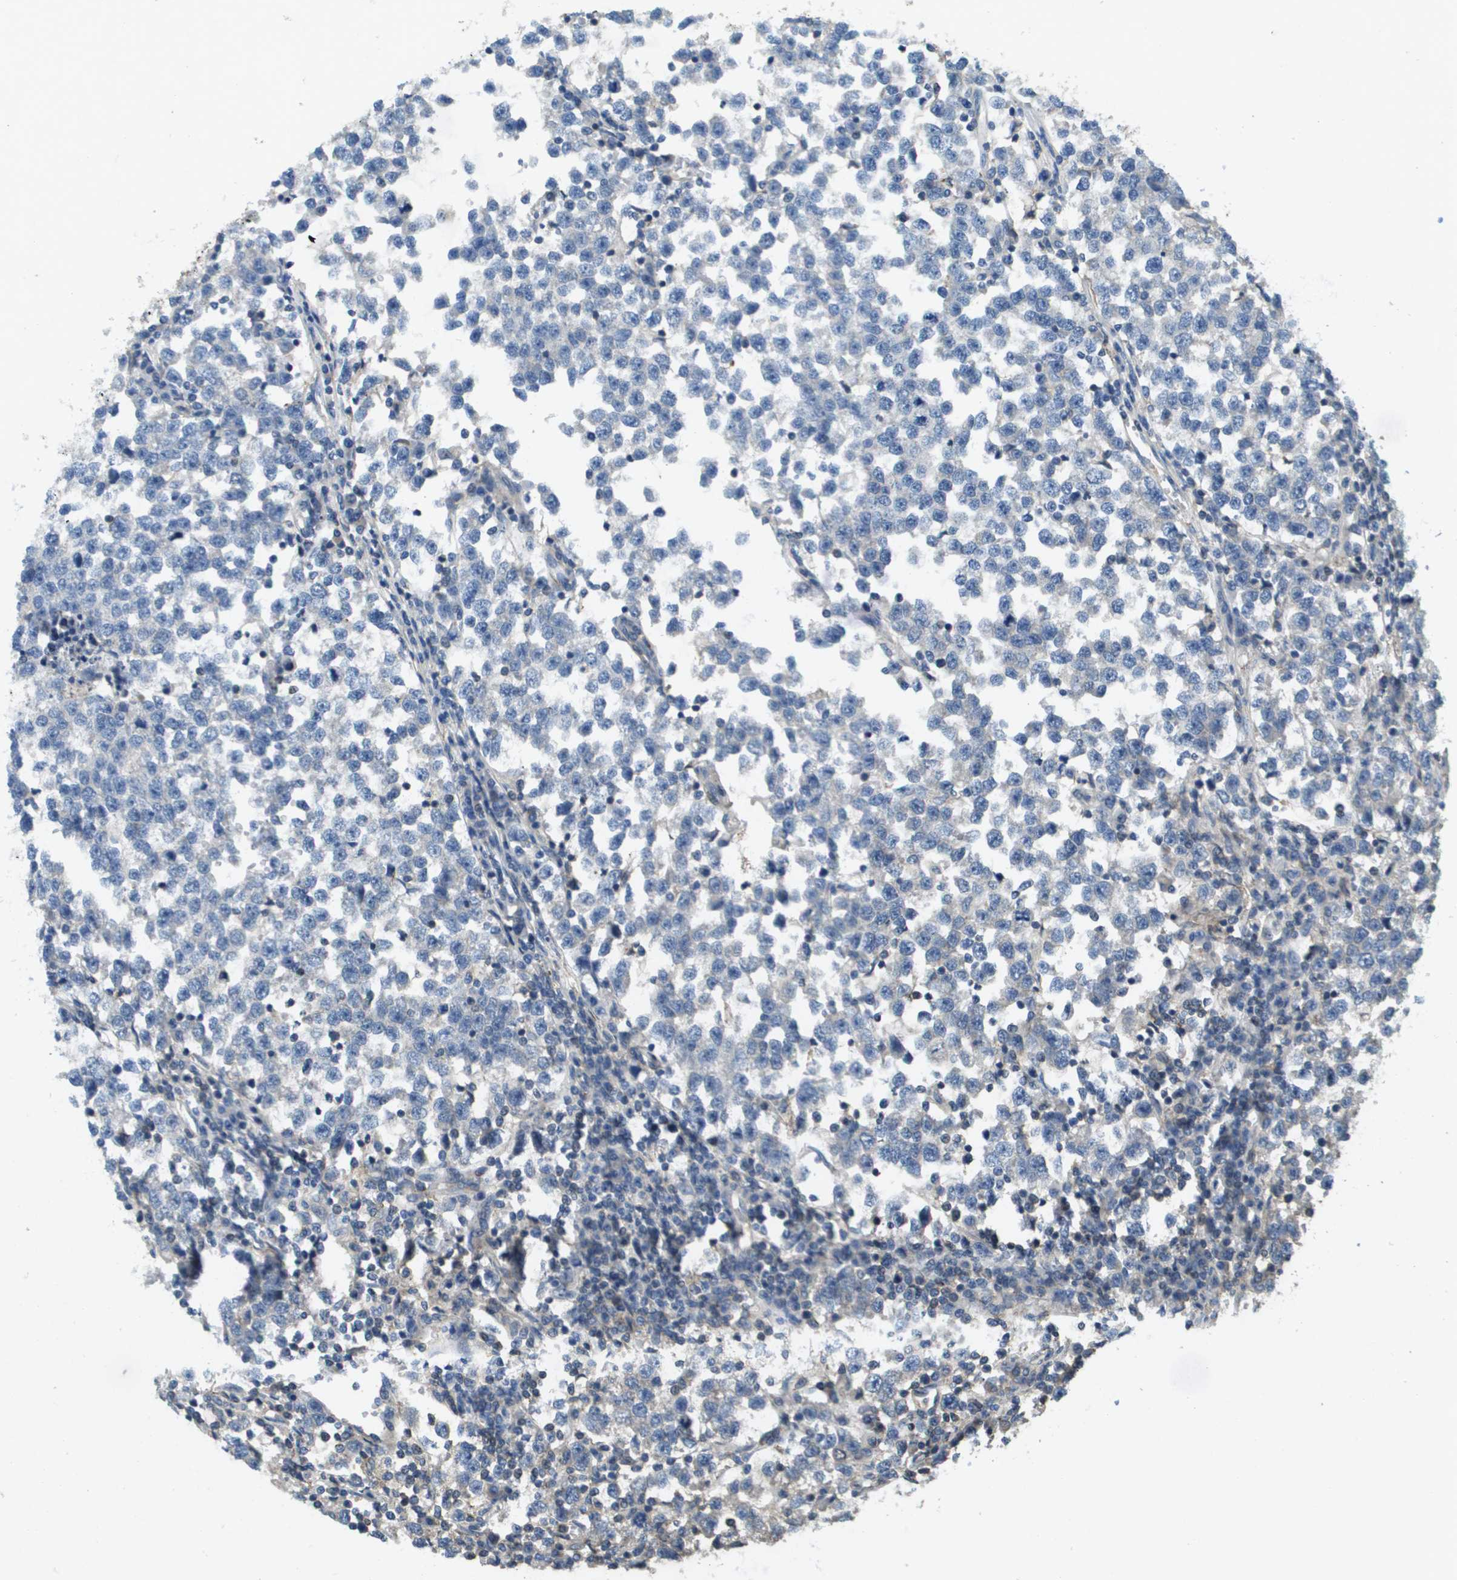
{"staining": {"intensity": "weak", "quantity": "<25%", "location": "cytoplasmic/membranous"}, "tissue": "testis cancer", "cell_type": "Tumor cells", "image_type": "cancer", "snomed": [{"axis": "morphology", "description": "Normal tissue, NOS"}, {"axis": "morphology", "description": "Seminoma, NOS"}, {"axis": "topography", "description": "Testis"}], "caption": "Immunohistochemical staining of human testis cancer (seminoma) exhibits no significant positivity in tumor cells.", "gene": "KRT23", "patient": {"sex": "male", "age": 43}}